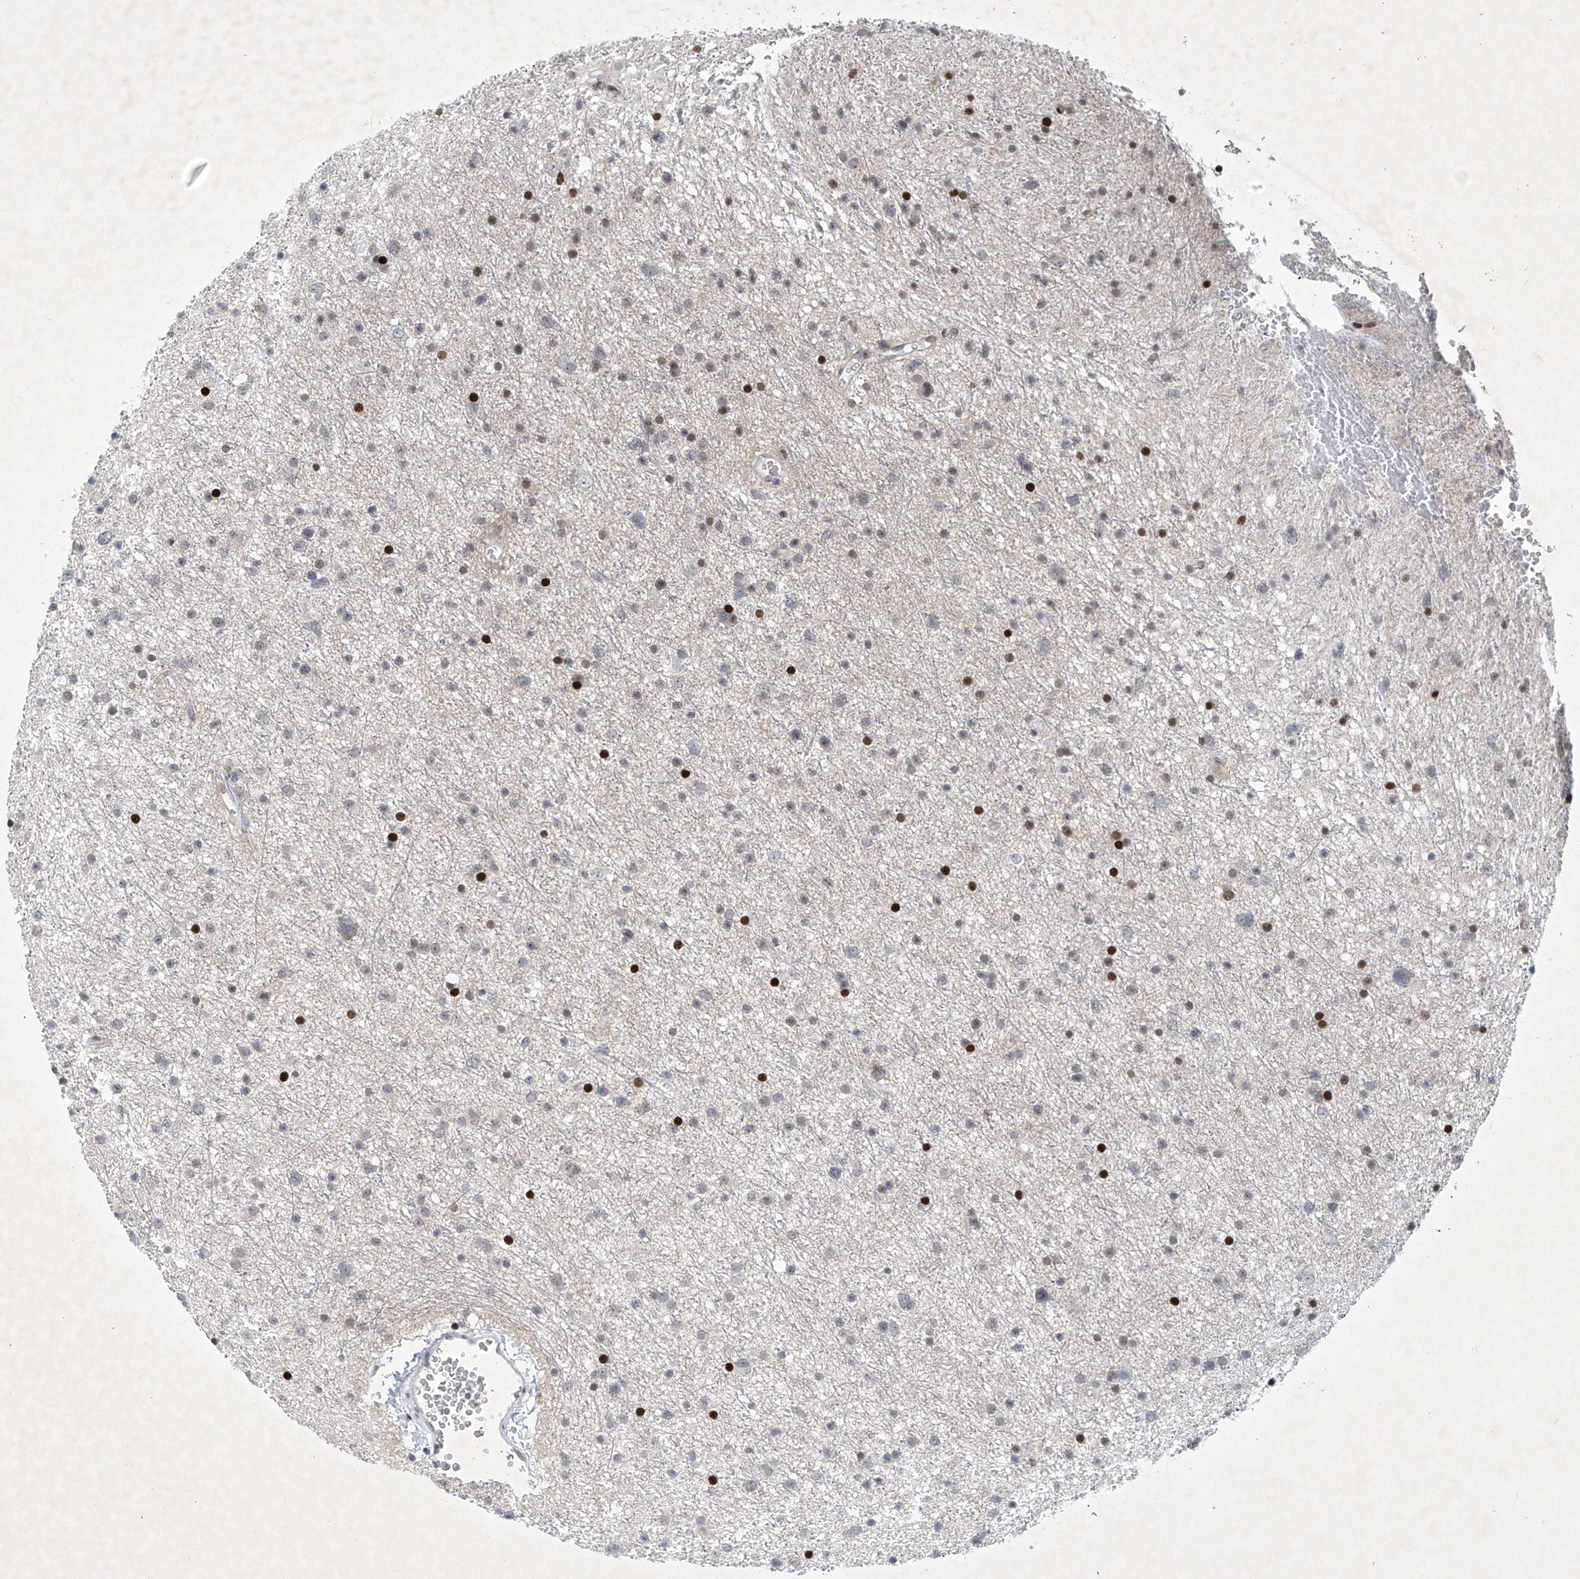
{"staining": {"intensity": "negative", "quantity": "none", "location": "none"}, "tissue": "glioma", "cell_type": "Tumor cells", "image_type": "cancer", "snomed": [{"axis": "morphology", "description": "Glioma, malignant, Low grade"}, {"axis": "topography", "description": "Cerebral cortex"}], "caption": "Tumor cells are negative for protein expression in human malignant glioma (low-grade).", "gene": "RFX7", "patient": {"sex": "female", "age": 39}}